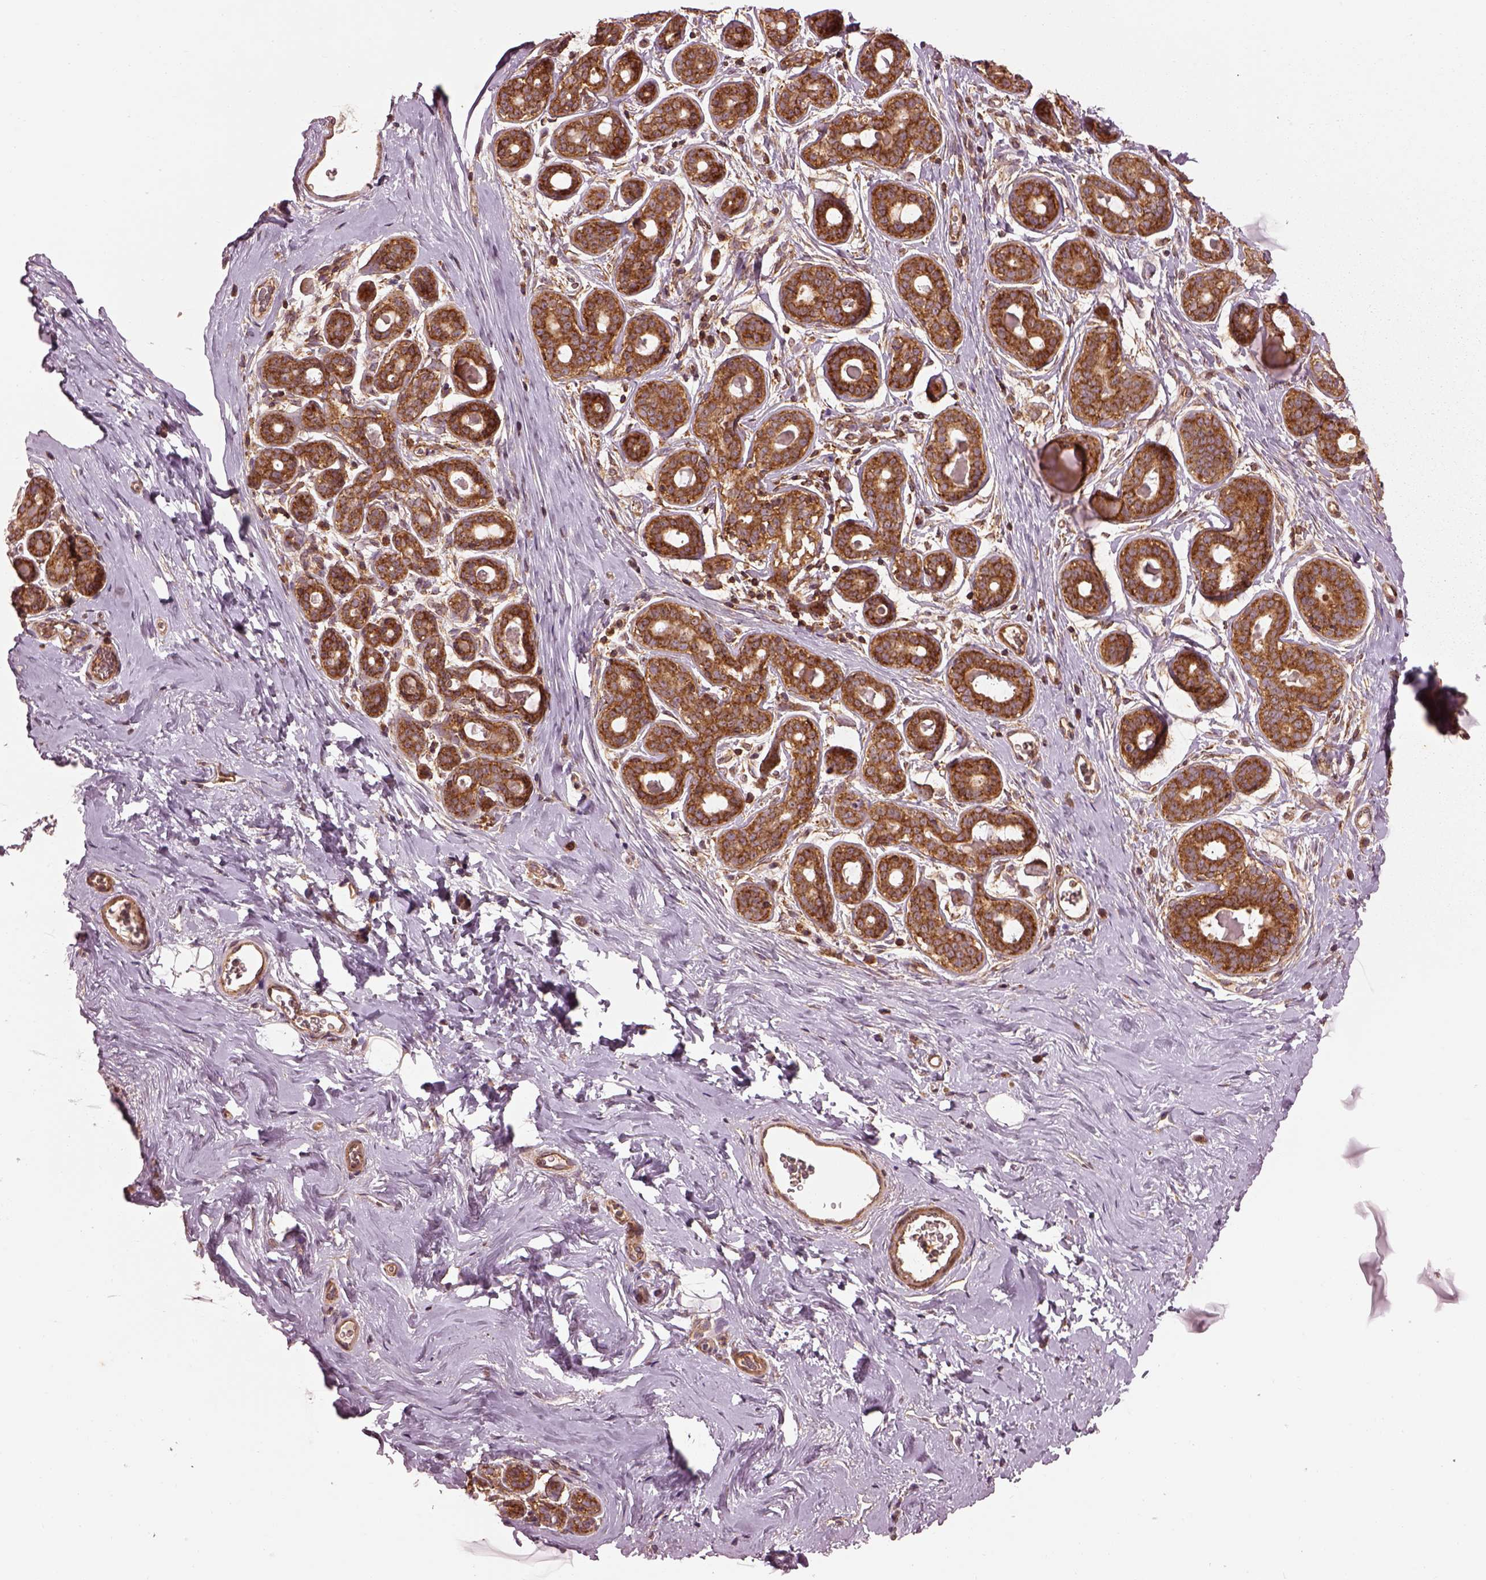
{"staining": {"intensity": "weak", "quantity": "<25%", "location": "cytoplasmic/membranous"}, "tissue": "breast", "cell_type": "Adipocytes", "image_type": "normal", "snomed": [{"axis": "morphology", "description": "Normal tissue, NOS"}, {"axis": "topography", "description": "Skin"}, {"axis": "topography", "description": "Breast"}], "caption": "DAB immunohistochemical staining of normal breast displays no significant expression in adipocytes.", "gene": "LSM14A", "patient": {"sex": "female", "age": 43}}